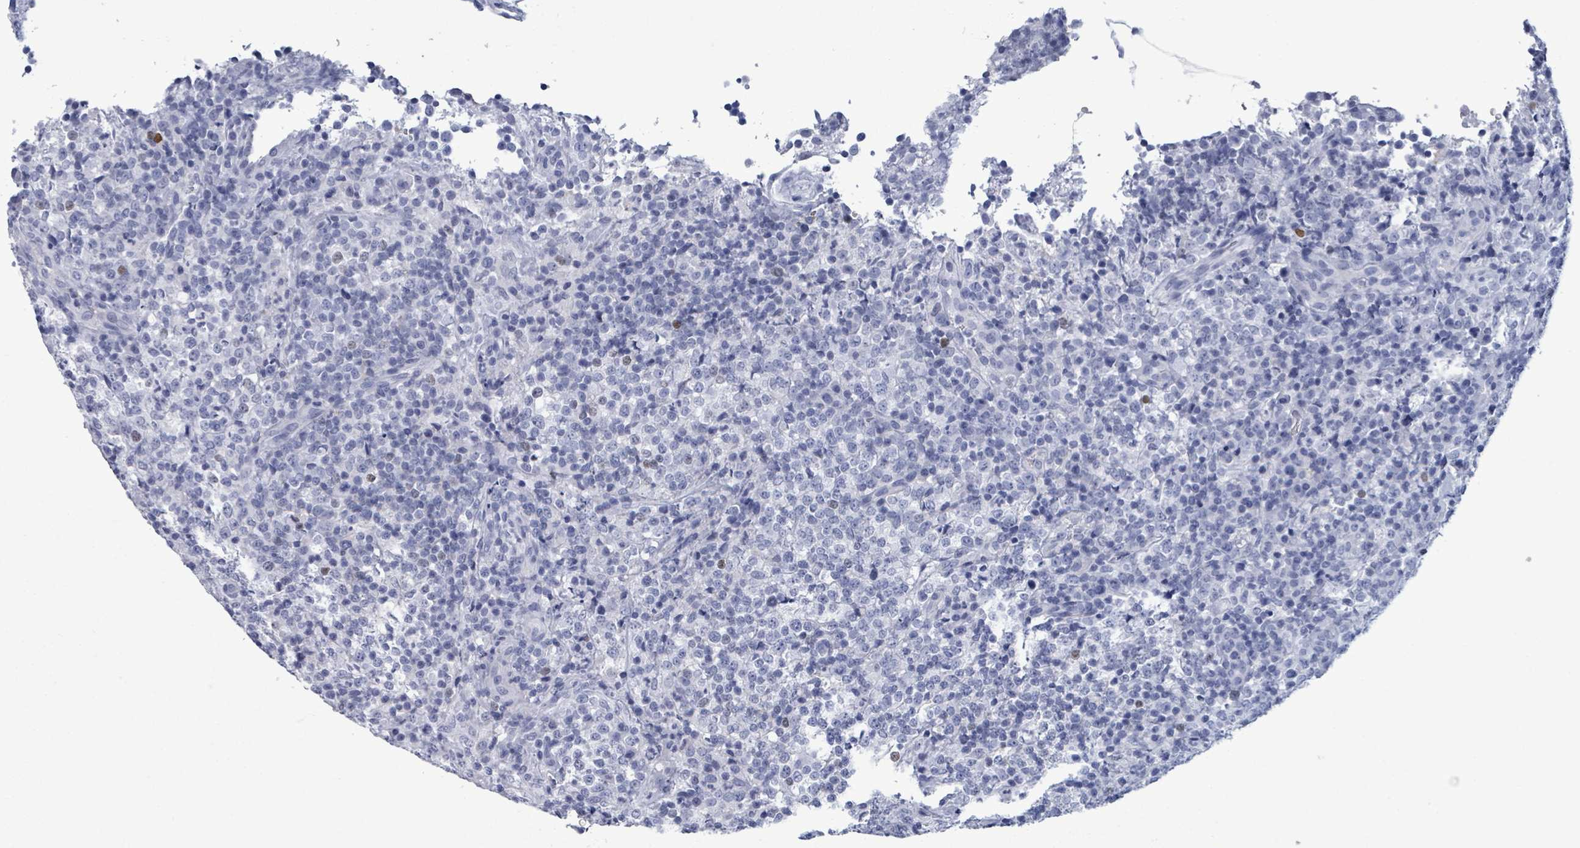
{"staining": {"intensity": "negative", "quantity": "none", "location": "none"}, "tissue": "lymphoma", "cell_type": "Tumor cells", "image_type": "cancer", "snomed": [{"axis": "morphology", "description": "Malignant lymphoma, non-Hodgkin's type, High grade"}, {"axis": "topography", "description": "Lymph node"}], "caption": "Tumor cells show no significant staining in malignant lymphoma, non-Hodgkin's type (high-grade). (Immunohistochemistry, brightfield microscopy, high magnification).", "gene": "NKX2-1", "patient": {"sex": "male", "age": 54}}